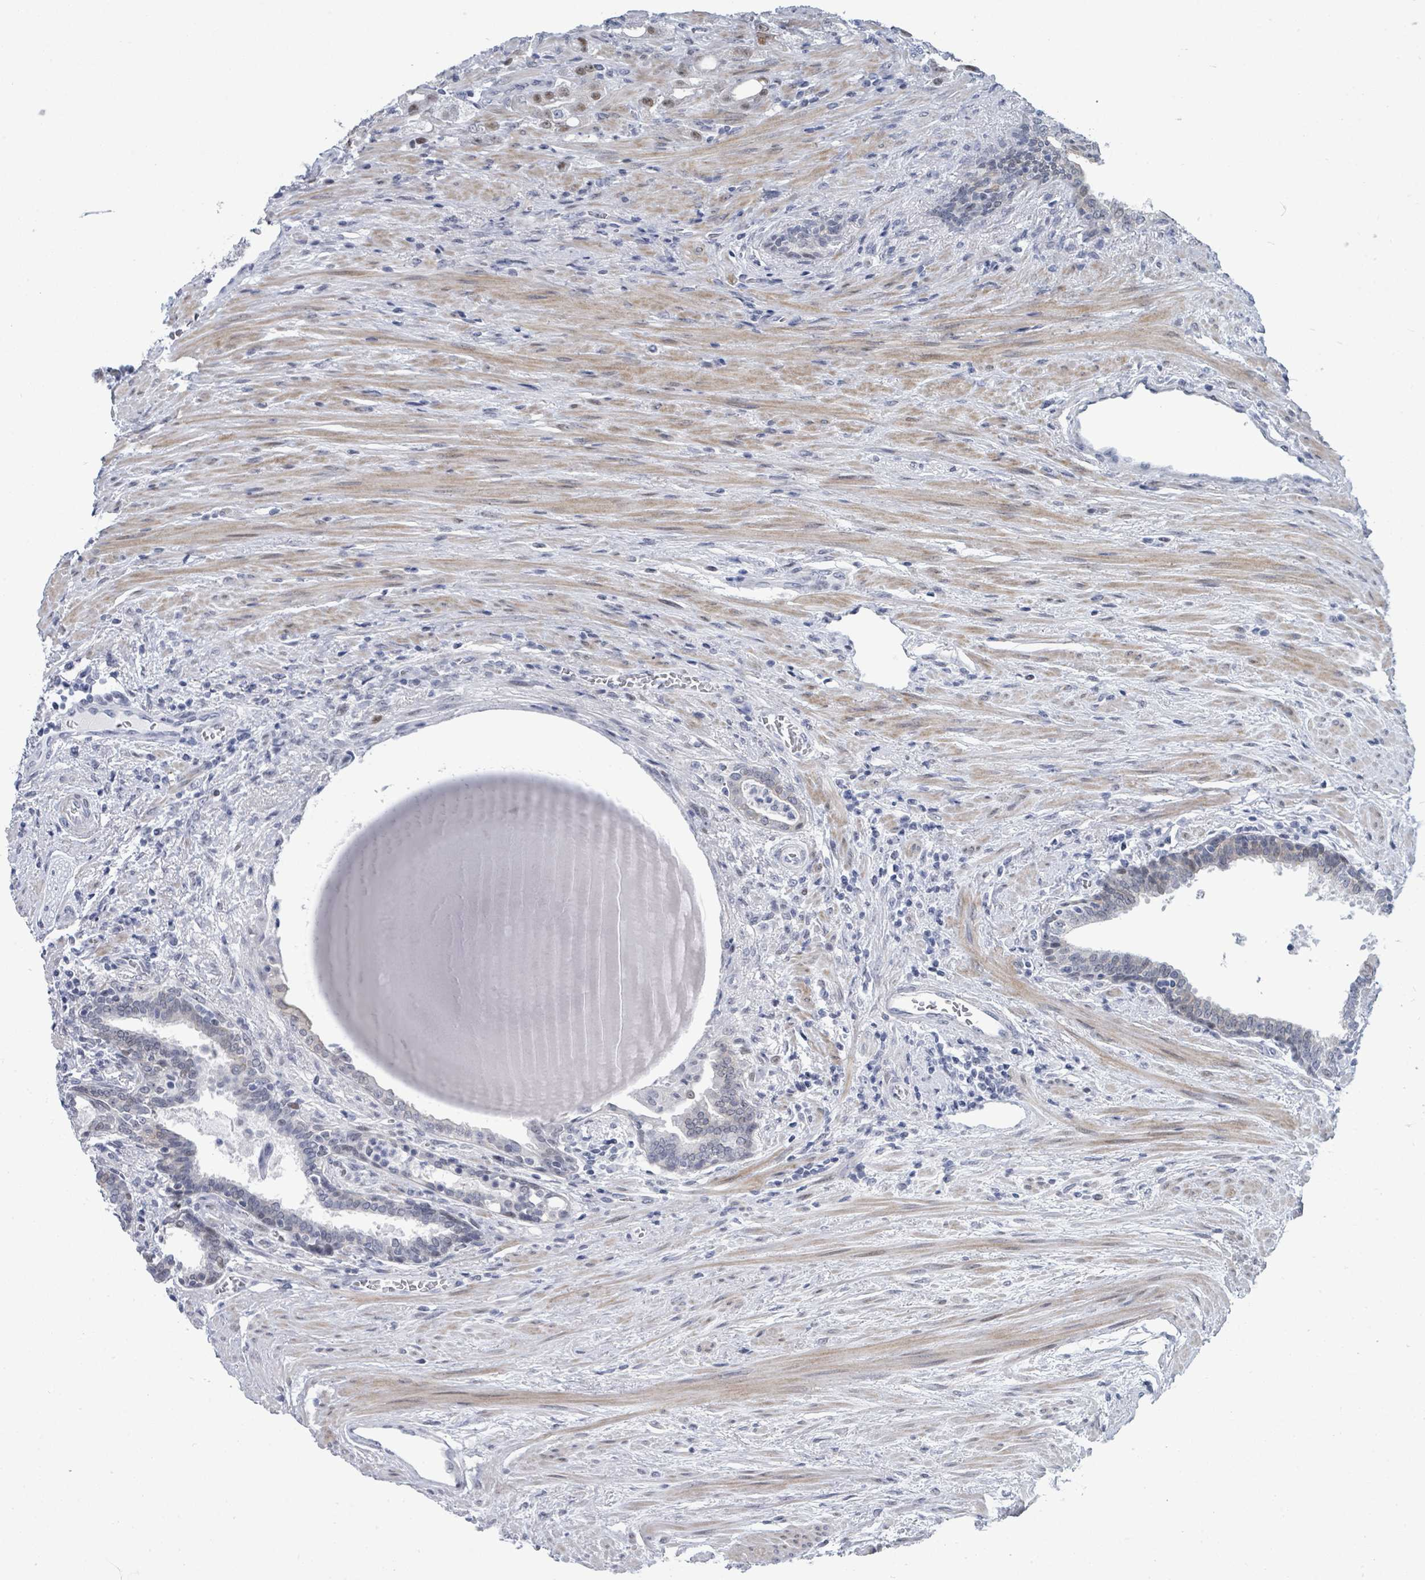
{"staining": {"intensity": "weak", "quantity": "<25%", "location": "nuclear"}, "tissue": "prostate cancer", "cell_type": "Tumor cells", "image_type": "cancer", "snomed": [{"axis": "morphology", "description": "Adenocarcinoma, High grade"}, {"axis": "topography", "description": "Prostate"}], "caption": "Immunohistochemistry (IHC) micrograph of neoplastic tissue: high-grade adenocarcinoma (prostate) stained with DAB (3,3'-diaminobenzidine) exhibits no significant protein positivity in tumor cells.", "gene": "CT45A5", "patient": {"sex": "male", "age": 69}}